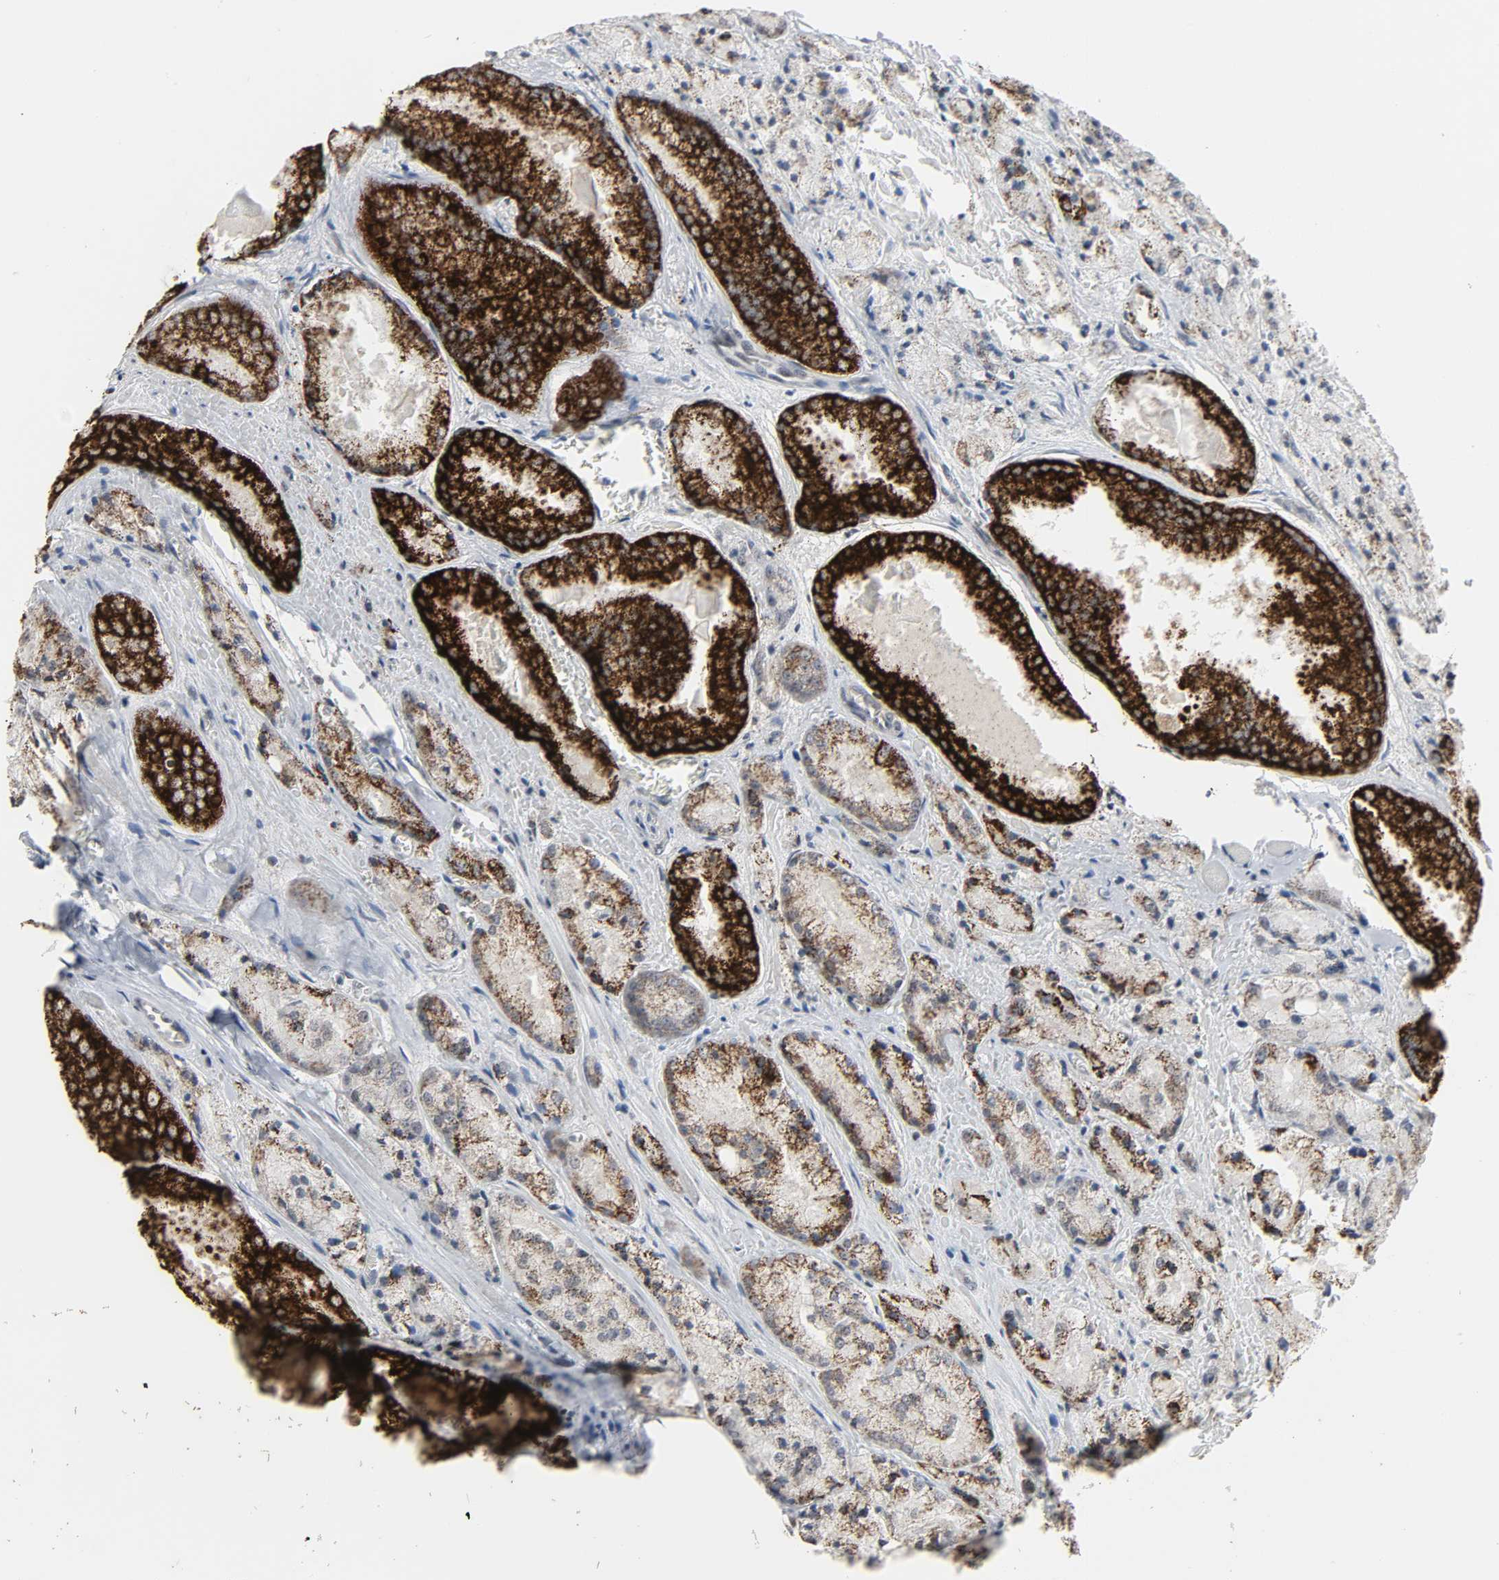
{"staining": {"intensity": "strong", "quantity": ">75%", "location": "cytoplasmic/membranous"}, "tissue": "prostate cancer", "cell_type": "Tumor cells", "image_type": "cancer", "snomed": [{"axis": "morphology", "description": "Adenocarcinoma, Low grade"}, {"axis": "topography", "description": "Prostate"}], "caption": "A photomicrograph of human prostate adenocarcinoma (low-grade) stained for a protein exhibits strong cytoplasmic/membranous brown staining in tumor cells. Immunohistochemistry (ihc) stains the protein in brown and the nuclei are stained blue.", "gene": "MUC1", "patient": {"sex": "male", "age": 64}}